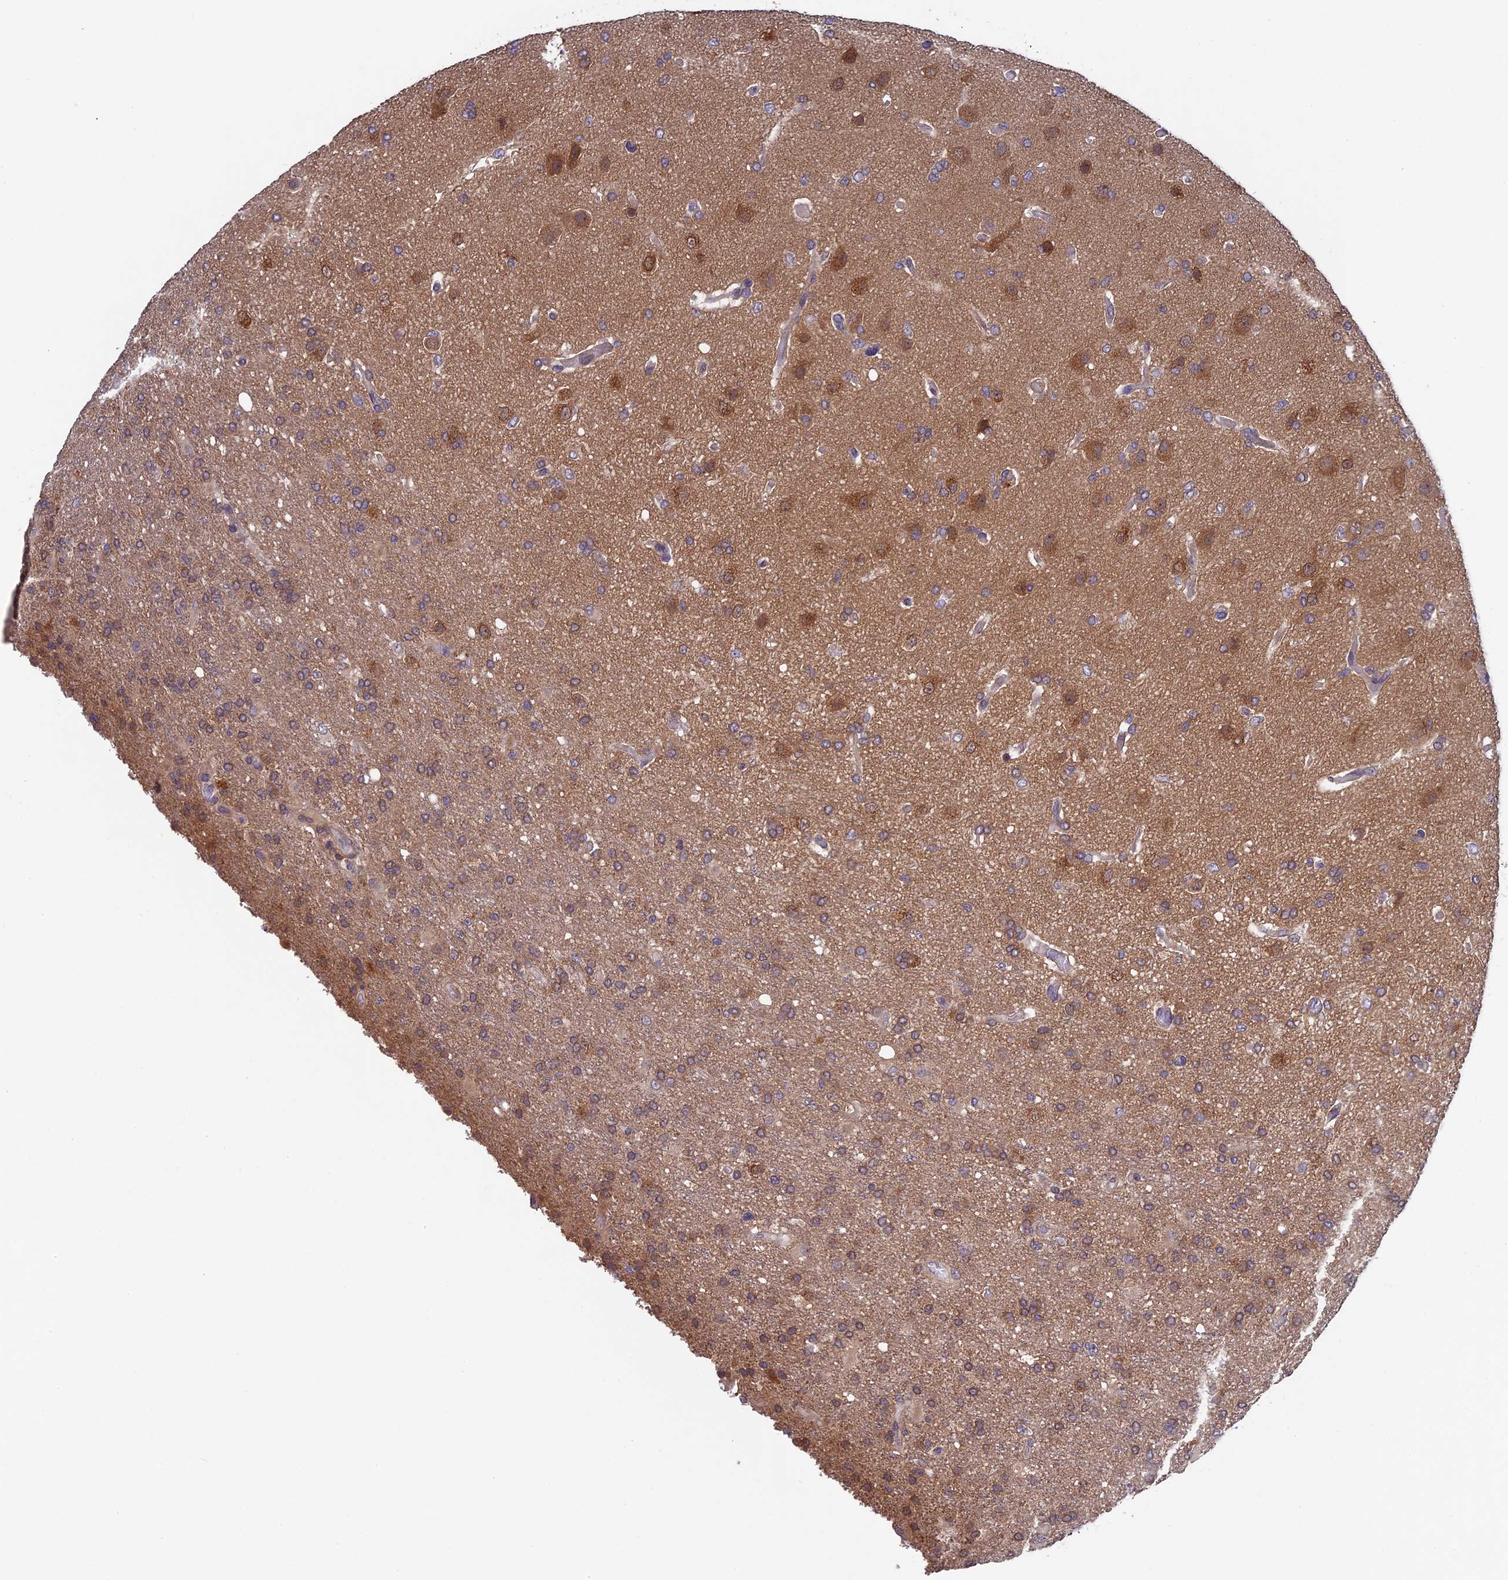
{"staining": {"intensity": "weak", "quantity": "25%-75%", "location": "cytoplasmic/membranous"}, "tissue": "glioma", "cell_type": "Tumor cells", "image_type": "cancer", "snomed": [{"axis": "morphology", "description": "Glioma, malignant, High grade"}, {"axis": "topography", "description": "Brain"}], "caption": "About 25%-75% of tumor cells in human malignant glioma (high-grade) demonstrate weak cytoplasmic/membranous protein positivity as visualized by brown immunohistochemical staining.", "gene": "LCMT1", "patient": {"sex": "female", "age": 74}}